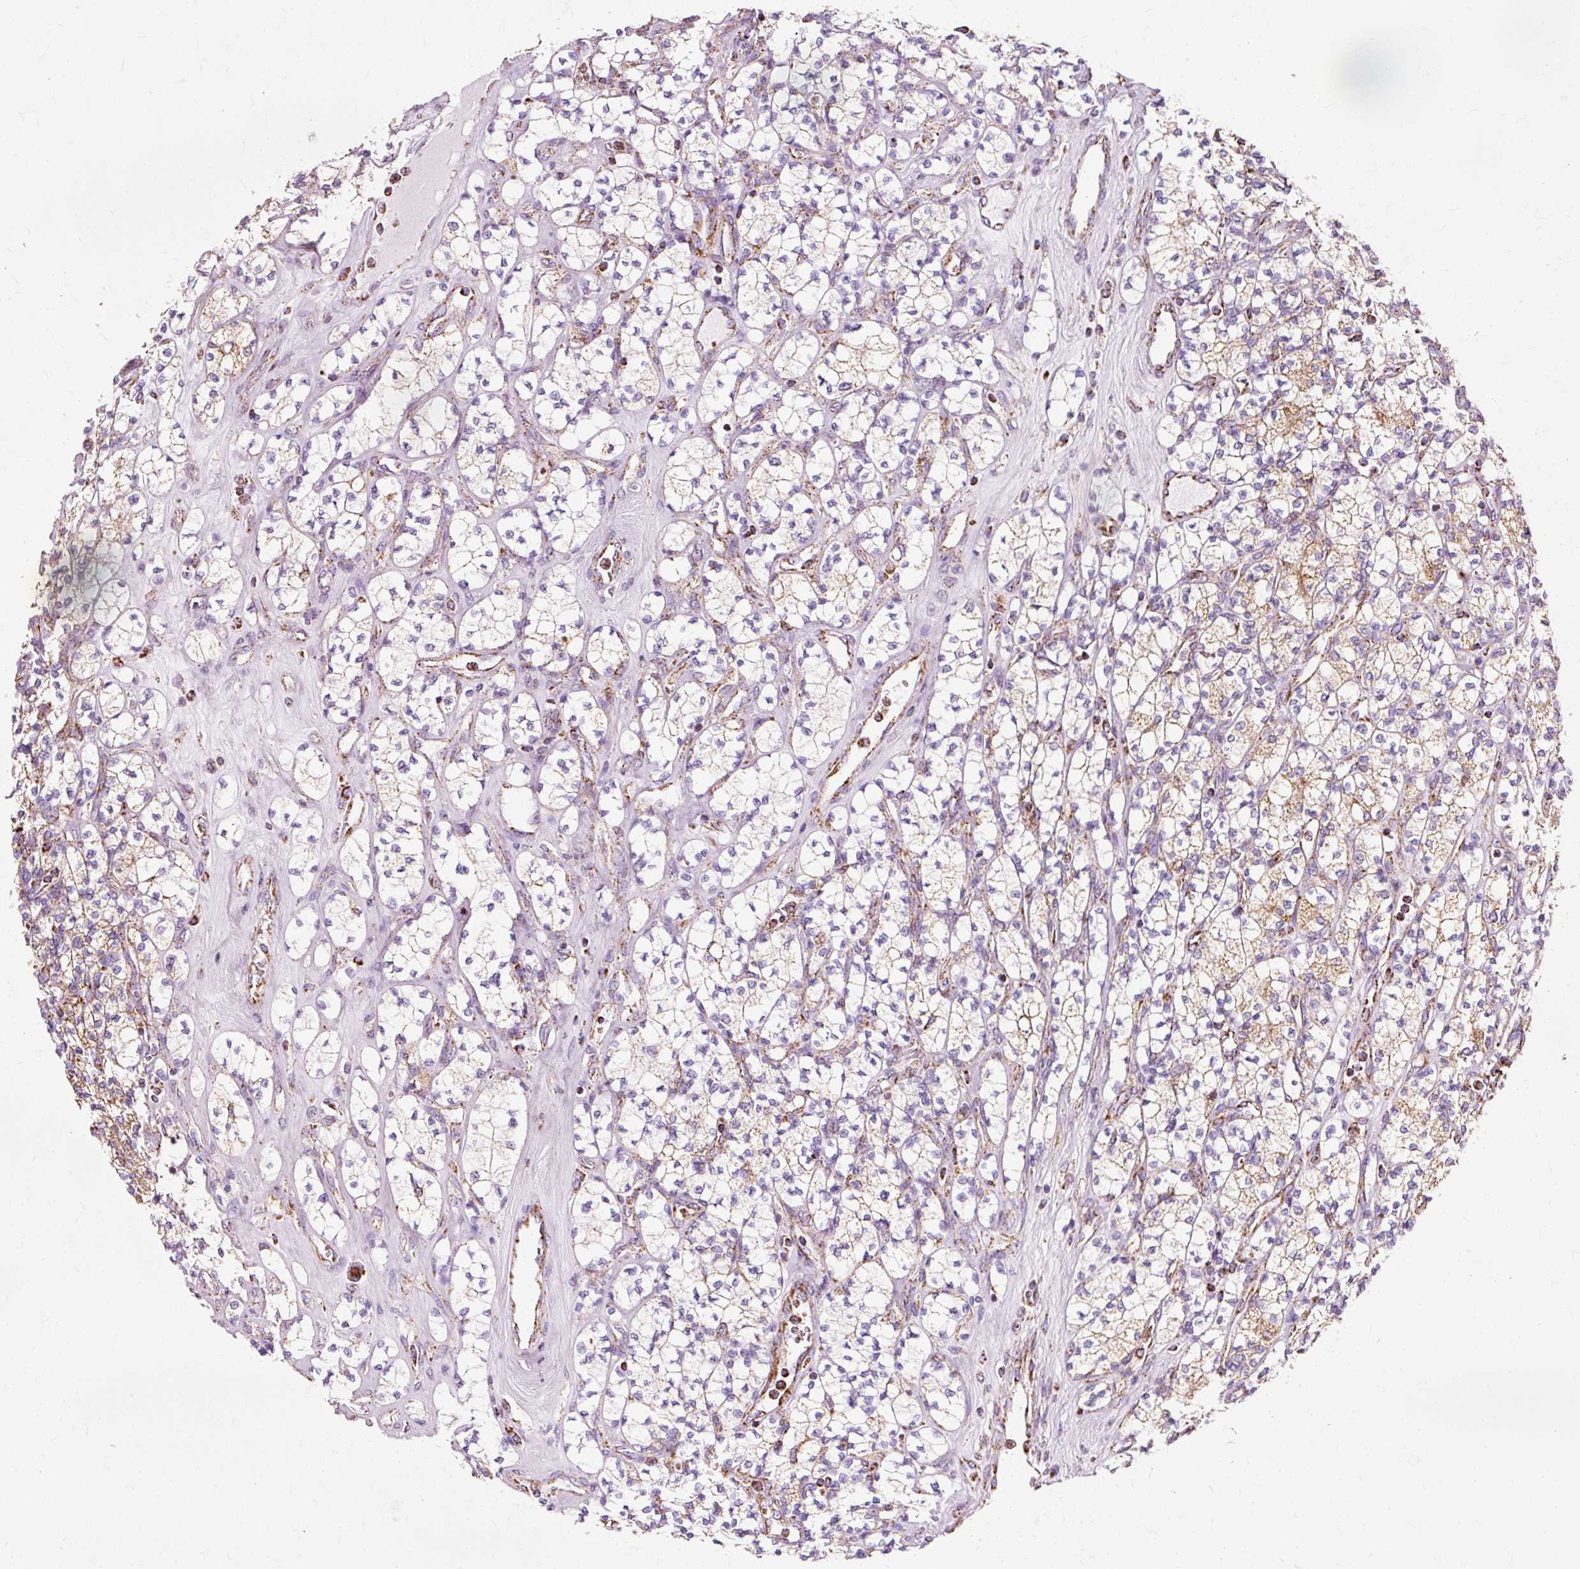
{"staining": {"intensity": "moderate", "quantity": "25%-75%", "location": "cytoplasmic/membranous"}, "tissue": "renal cancer", "cell_type": "Tumor cells", "image_type": "cancer", "snomed": [{"axis": "morphology", "description": "Adenocarcinoma, NOS"}, {"axis": "topography", "description": "Kidney"}], "caption": "This is an image of IHC staining of renal cancer, which shows moderate positivity in the cytoplasmic/membranous of tumor cells.", "gene": "ATP5PO", "patient": {"sex": "male", "age": 77}}